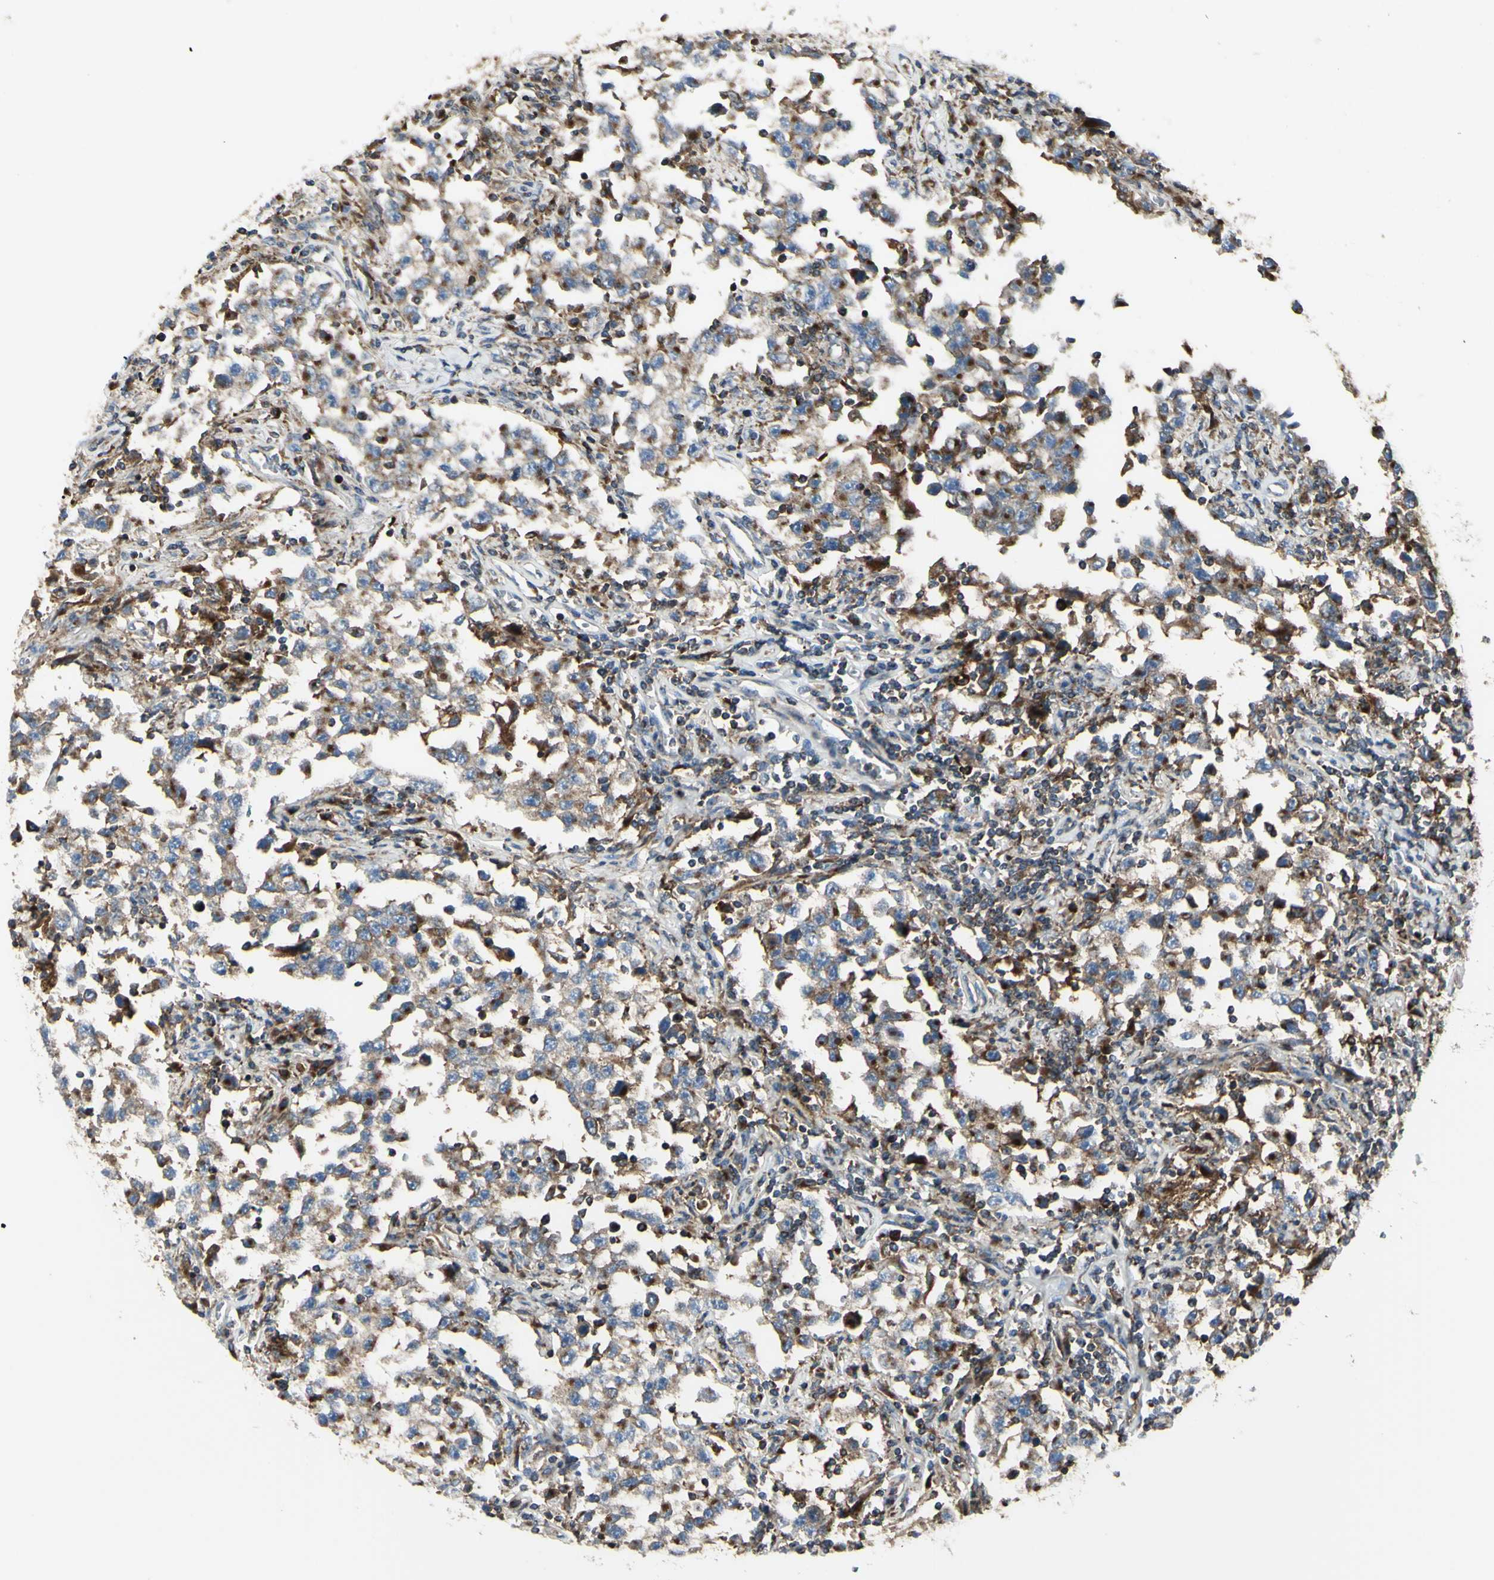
{"staining": {"intensity": "moderate", "quantity": ">75%", "location": "cytoplasmic/membranous"}, "tissue": "testis cancer", "cell_type": "Tumor cells", "image_type": "cancer", "snomed": [{"axis": "morphology", "description": "Carcinoma, Embryonal, NOS"}, {"axis": "topography", "description": "Testis"}], "caption": "Moderate cytoplasmic/membranous expression for a protein is seen in about >75% of tumor cells of testis cancer using IHC.", "gene": "NAPA", "patient": {"sex": "male", "age": 21}}